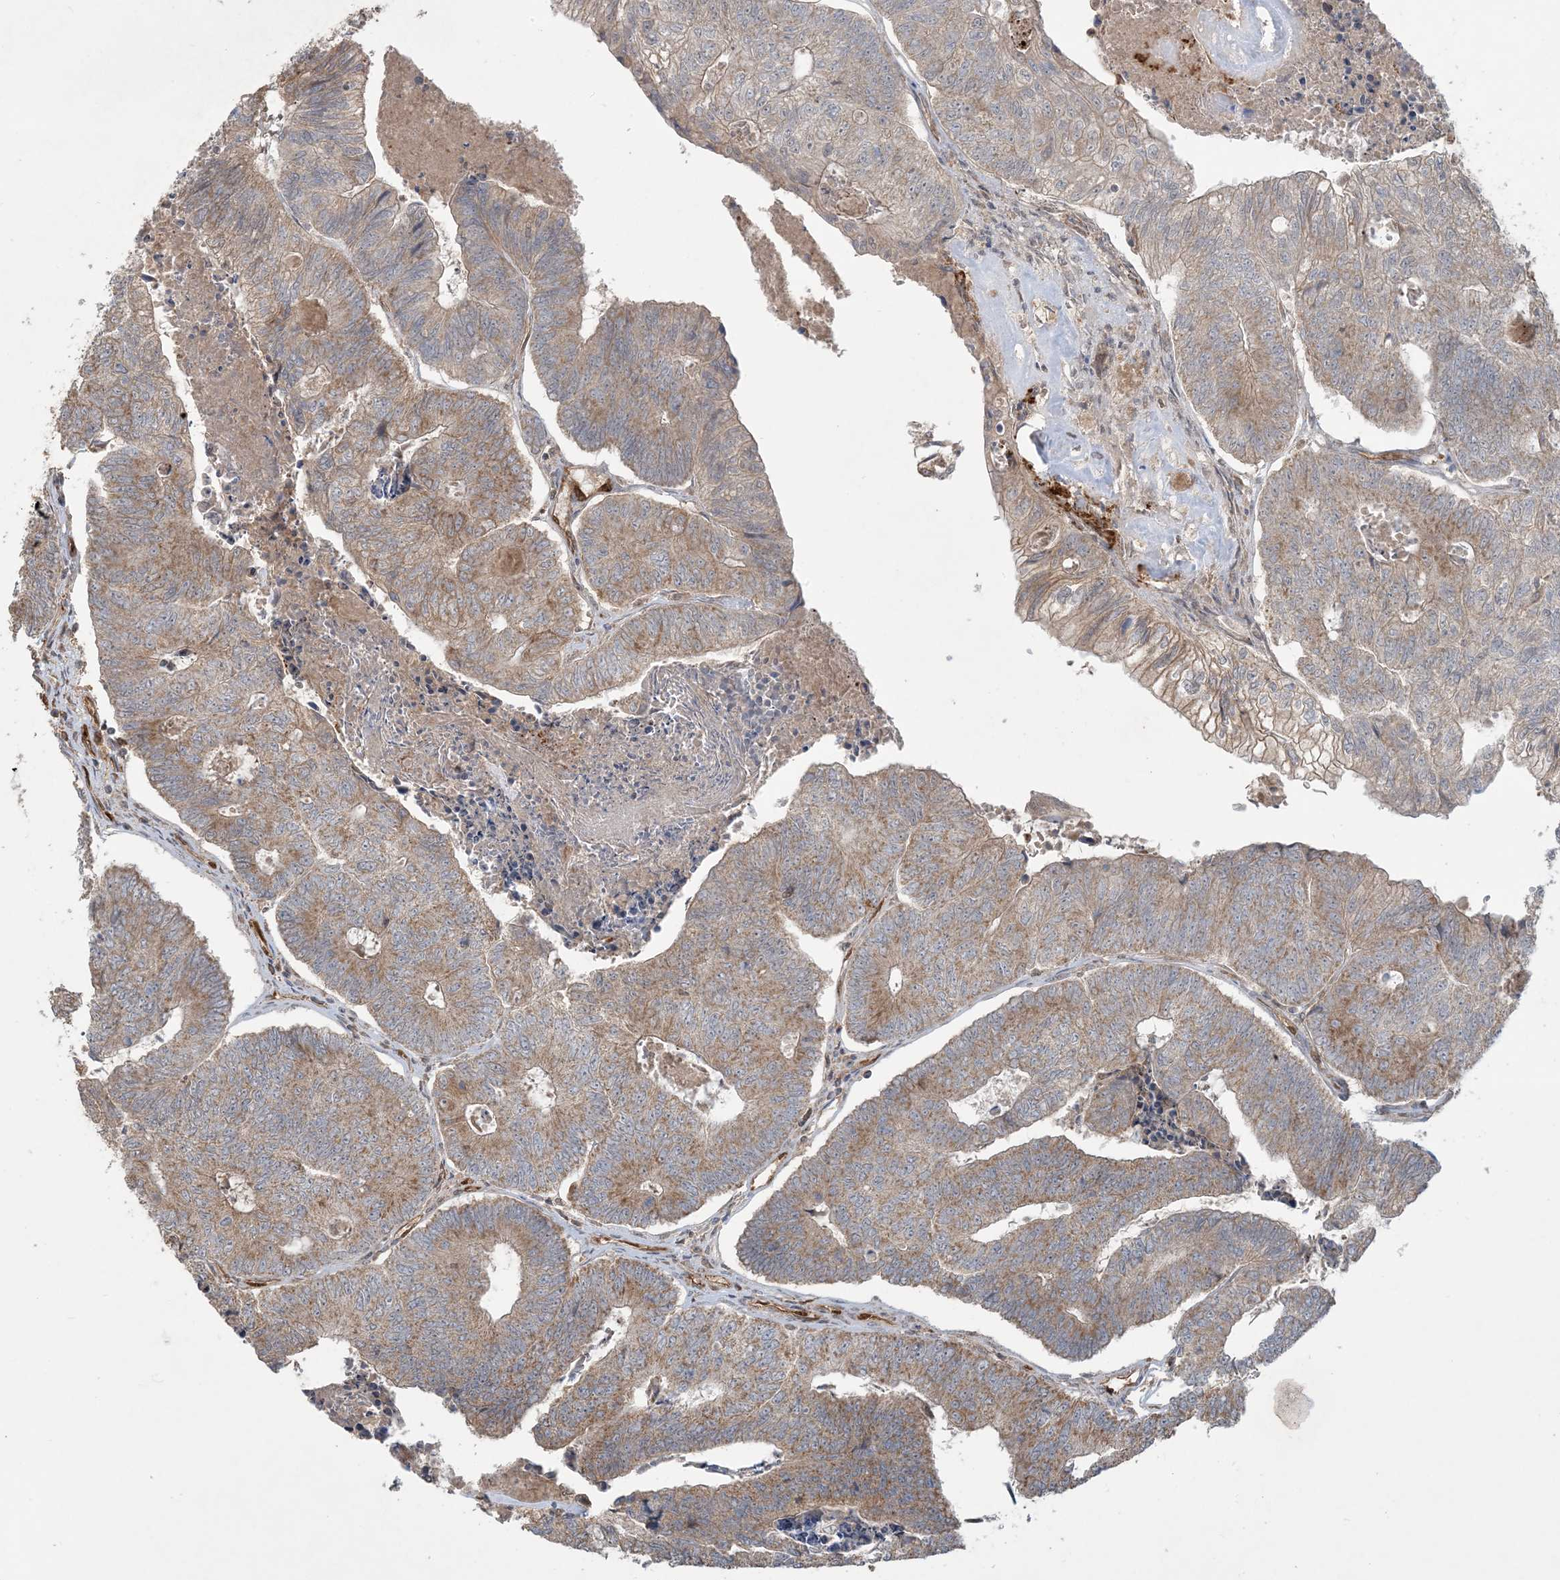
{"staining": {"intensity": "moderate", "quantity": ">75%", "location": "cytoplasmic/membranous"}, "tissue": "colorectal cancer", "cell_type": "Tumor cells", "image_type": "cancer", "snomed": [{"axis": "morphology", "description": "Adenocarcinoma, NOS"}, {"axis": "topography", "description": "Colon"}], "caption": "Colorectal adenocarcinoma stained with a protein marker displays moderate staining in tumor cells.", "gene": "PPM1F", "patient": {"sex": "female", "age": 67}}